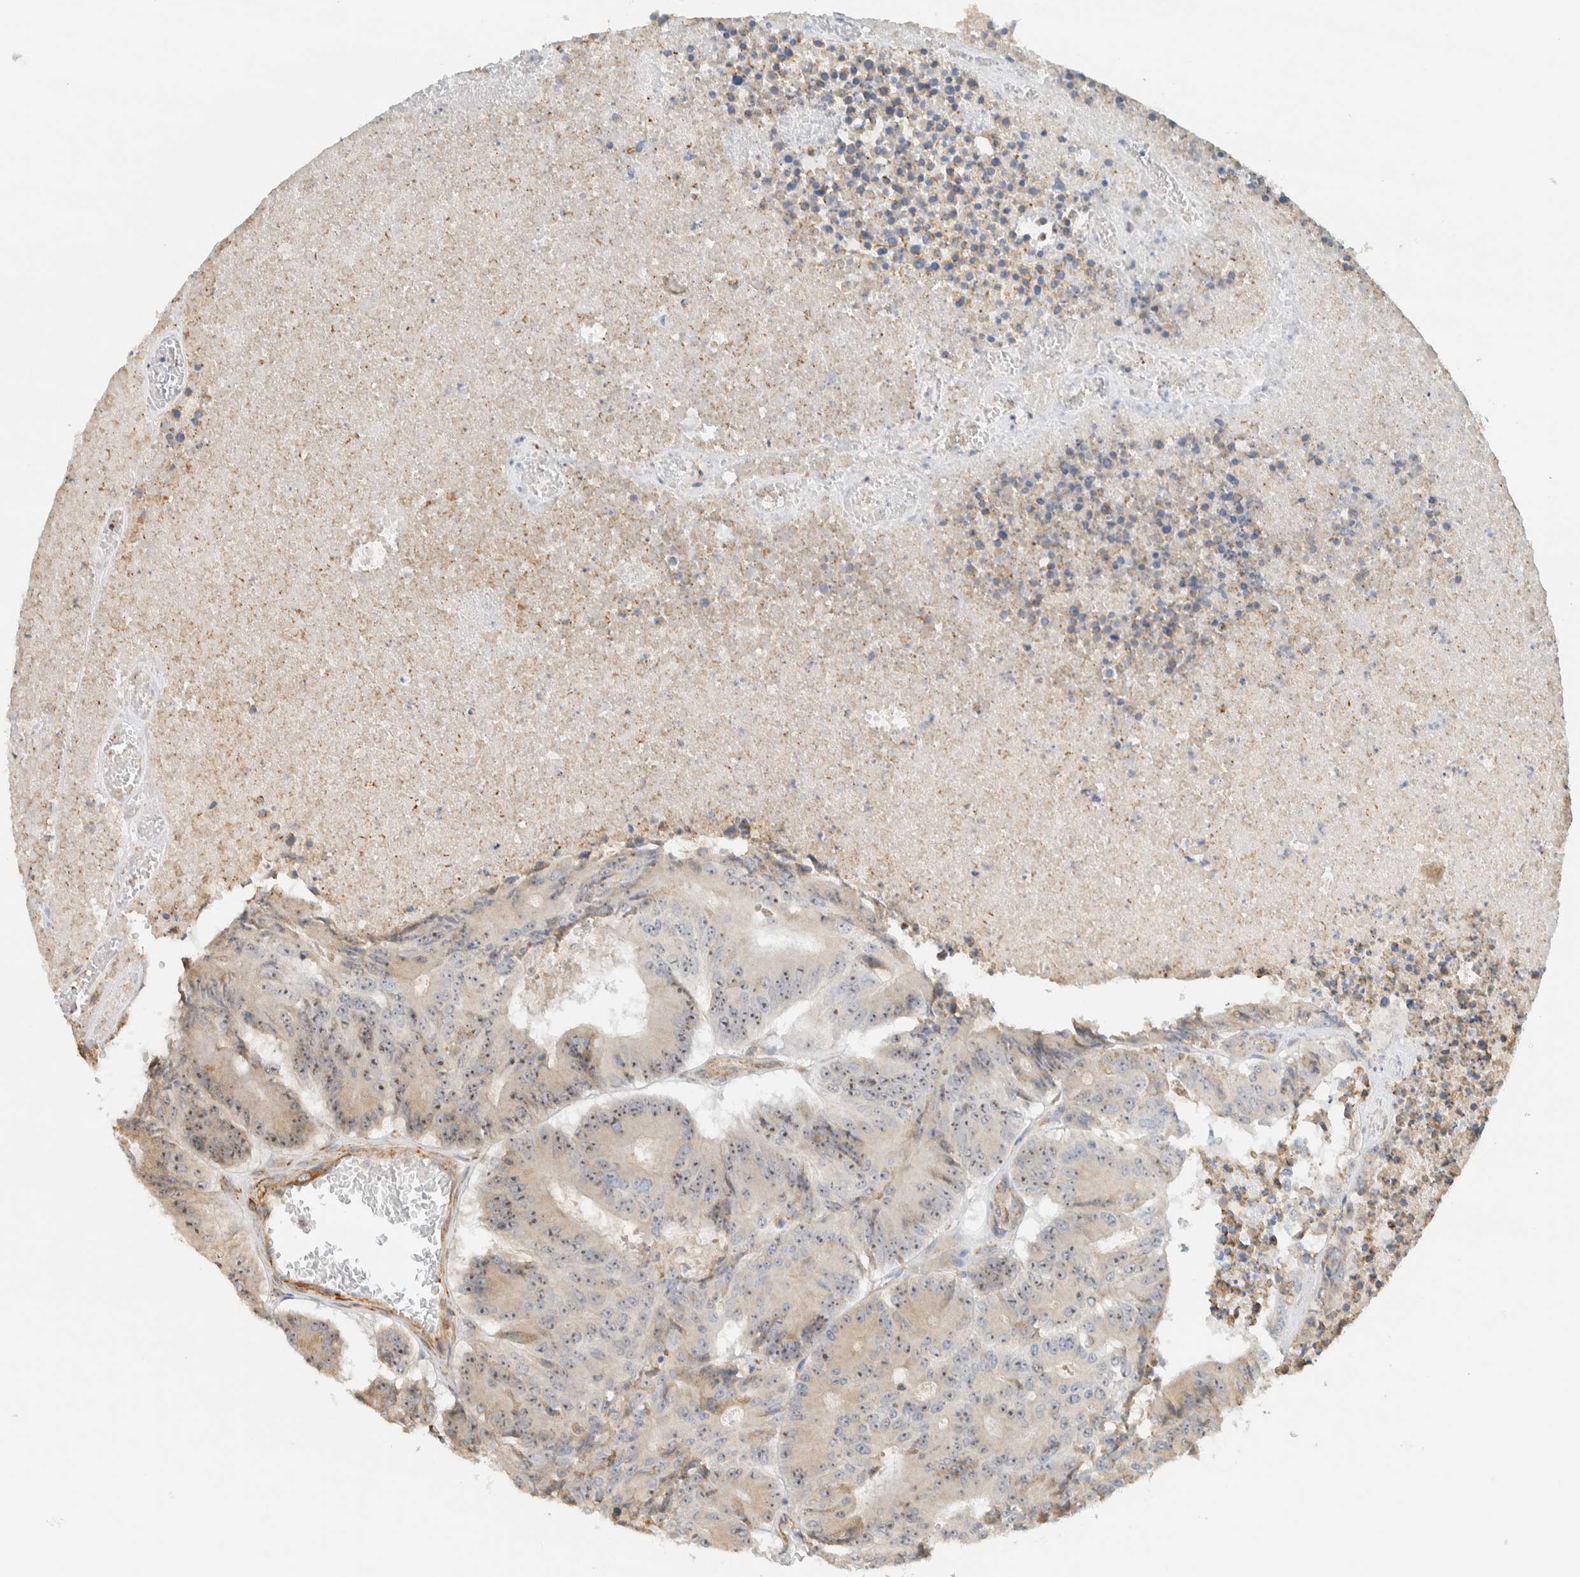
{"staining": {"intensity": "weak", "quantity": ">75%", "location": "nuclear"}, "tissue": "colorectal cancer", "cell_type": "Tumor cells", "image_type": "cancer", "snomed": [{"axis": "morphology", "description": "Adenocarcinoma, NOS"}, {"axis": "topography", "description": "Colon"}], "caption": "DAB (3,3'-diaminobenzidine) immunohistochemical staining of human colorectal adenocarcinoma displays weak nuclear protein expression in approximately >75% of tumor cells.", "gene": "KLHL40", "patient": {"sex": "male", "age": 87}}